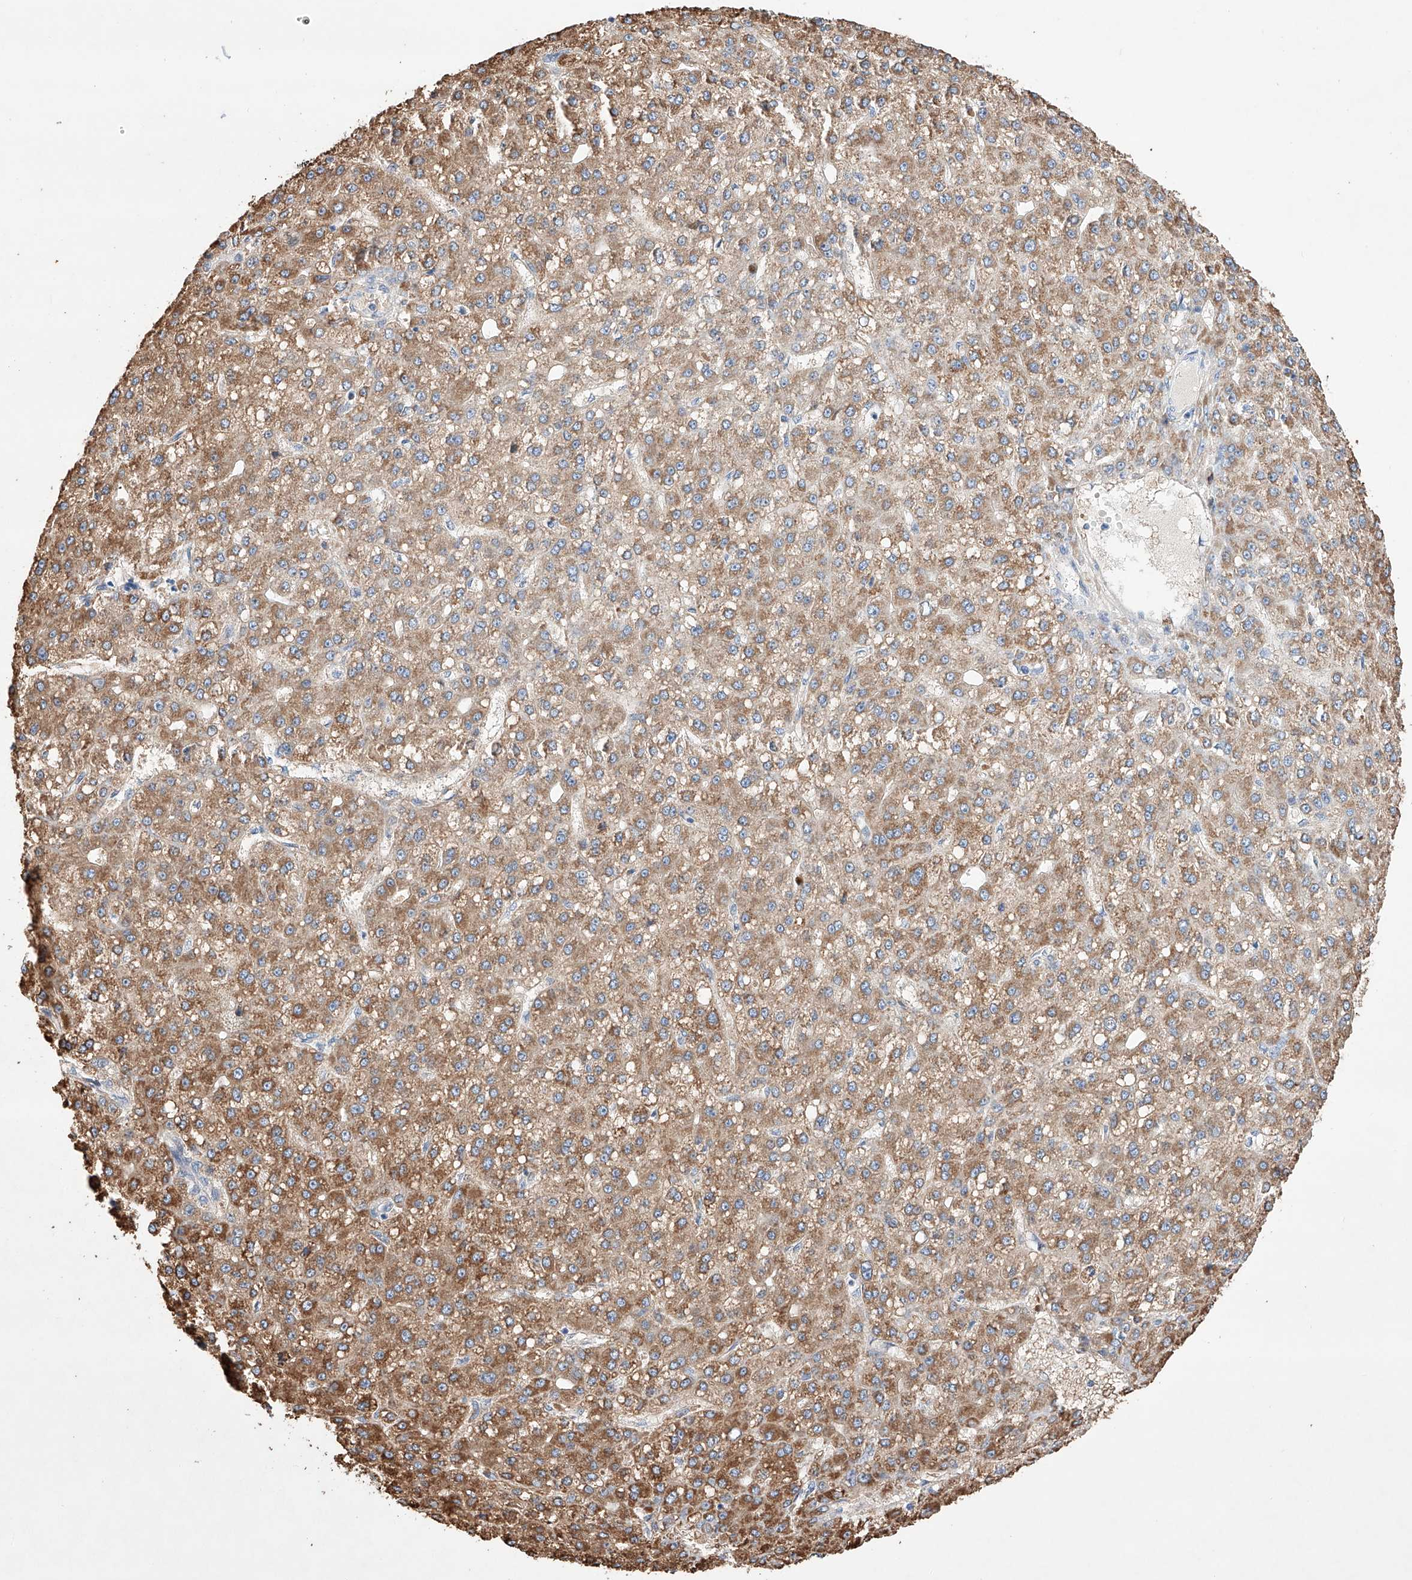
{"staining": {"intensity": "moderate", "quantity": ">75%", "location": "cytoplasmic/membranous"}, "tissue": "liver cancer", "cell_type": "Tumor cells", "image_type": "cancer", "snomed": [{"axis": "morphology", "description": "Carcinoma, Hepatocellular, NOS"}, {"axis": "topography", "description": "Liver"}], "caption": "High-magnification brightfield microscopy of liver cancer (hepatocellular carcinoma) stained with DAB (3,3'-diaminobenzidine) (brown) and counterstained with hematoxylin (blue). tumor cells exhibit moderate cytoplasmic/membranous staining is present in approximately>75% of cells.", "gene": "AFG1L", "patient": {"sex": "male", "age": 67}}